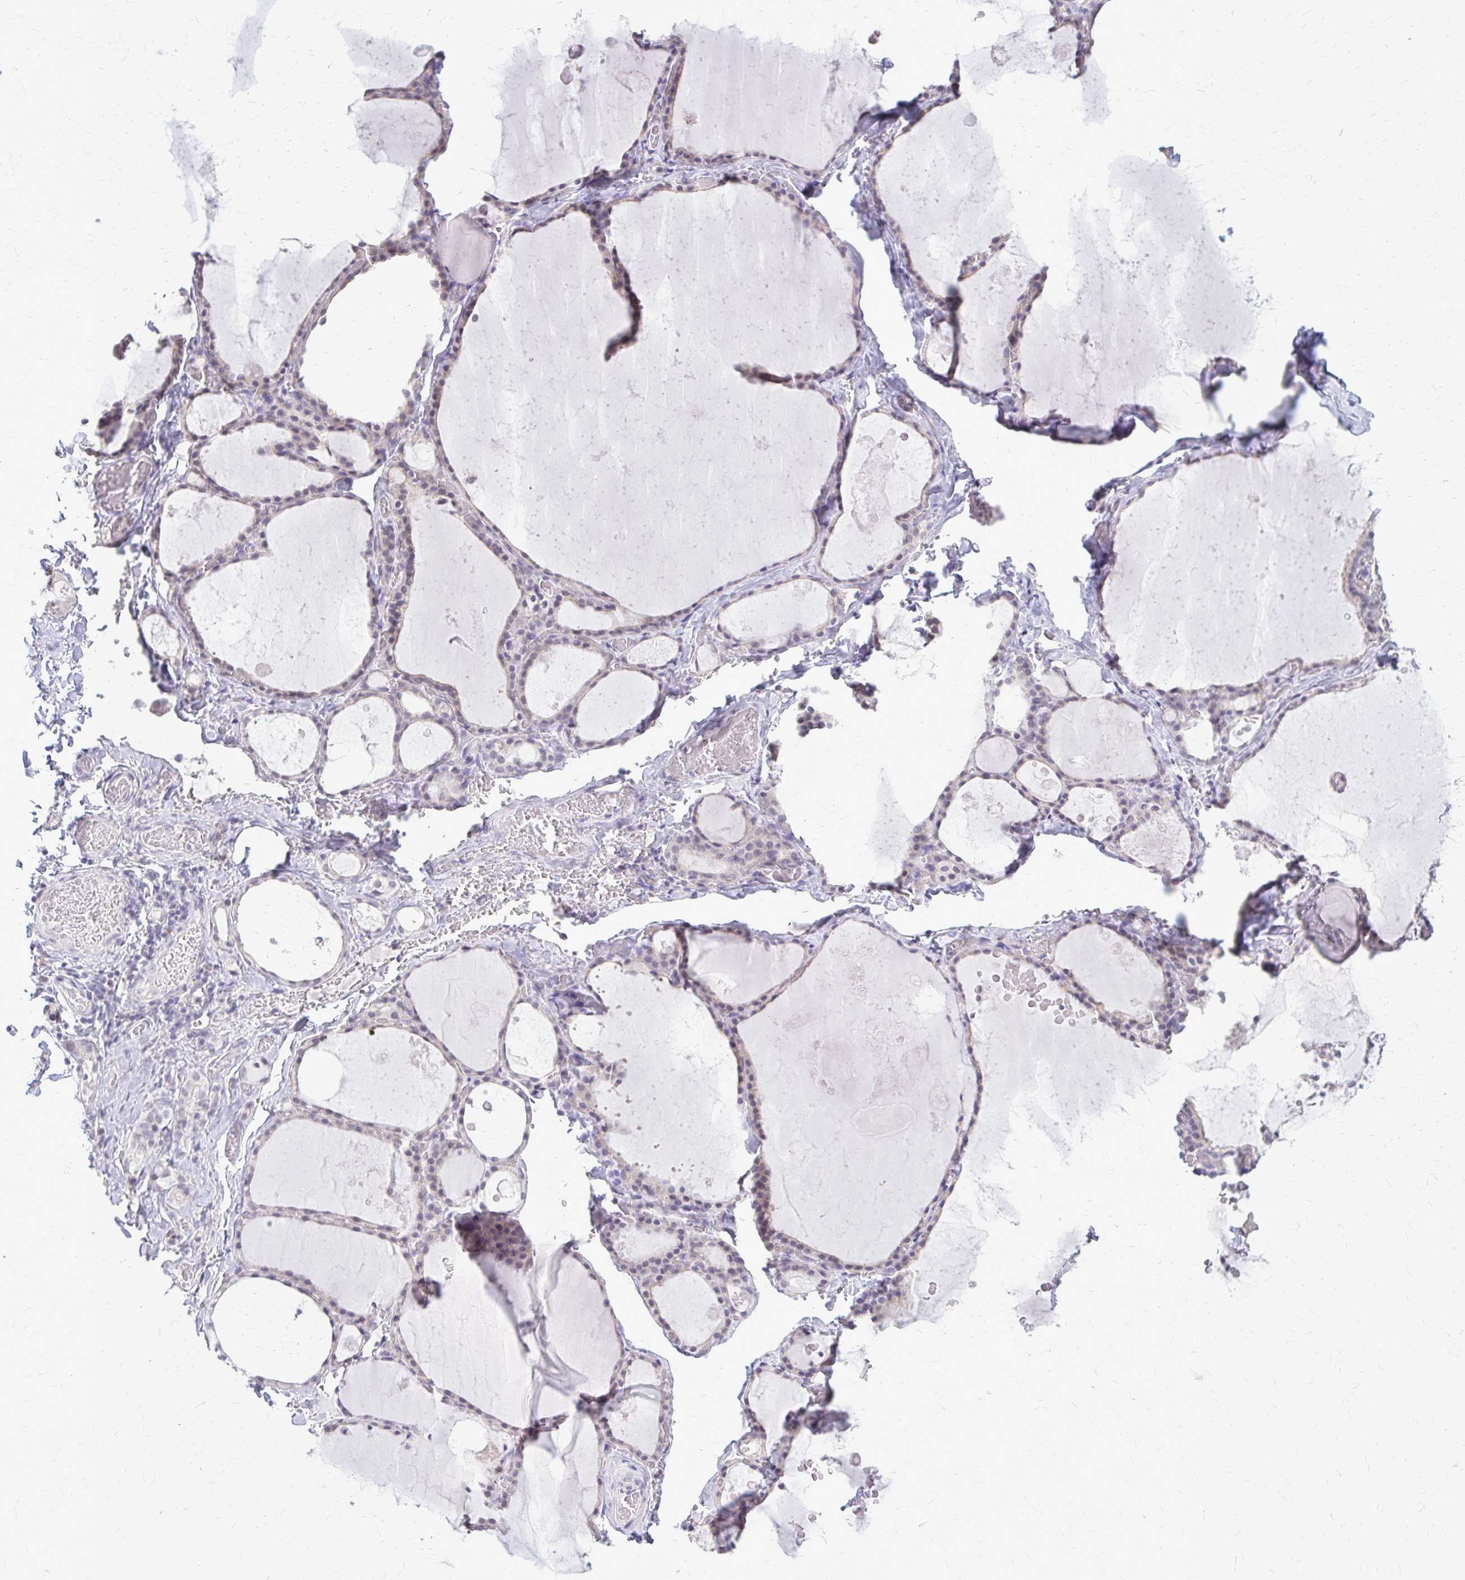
{"staining": {"intensity": "negative", "quantity": "none", "location": "none"}, "tissue": "thyroid gland", "cell_type": "Glandular cells", "image_type": "normal", "snomed": [{"axis": "morphology", "description": "Normal tissue, NOS"}, {"axis": "topography", "description": "Thyroid gland"}], "caption": "Immunohistochemical staining of benign thyroid gland reveals no significant positivity in glandular cells. (Stains: DAB immunohistochemistry (IHC) with hematoxylin counter stain, Microscopy: brightfield microscopy at high magnification).", "gene": "PLCB1", "patient": {"sex": "male", "age": 56}}